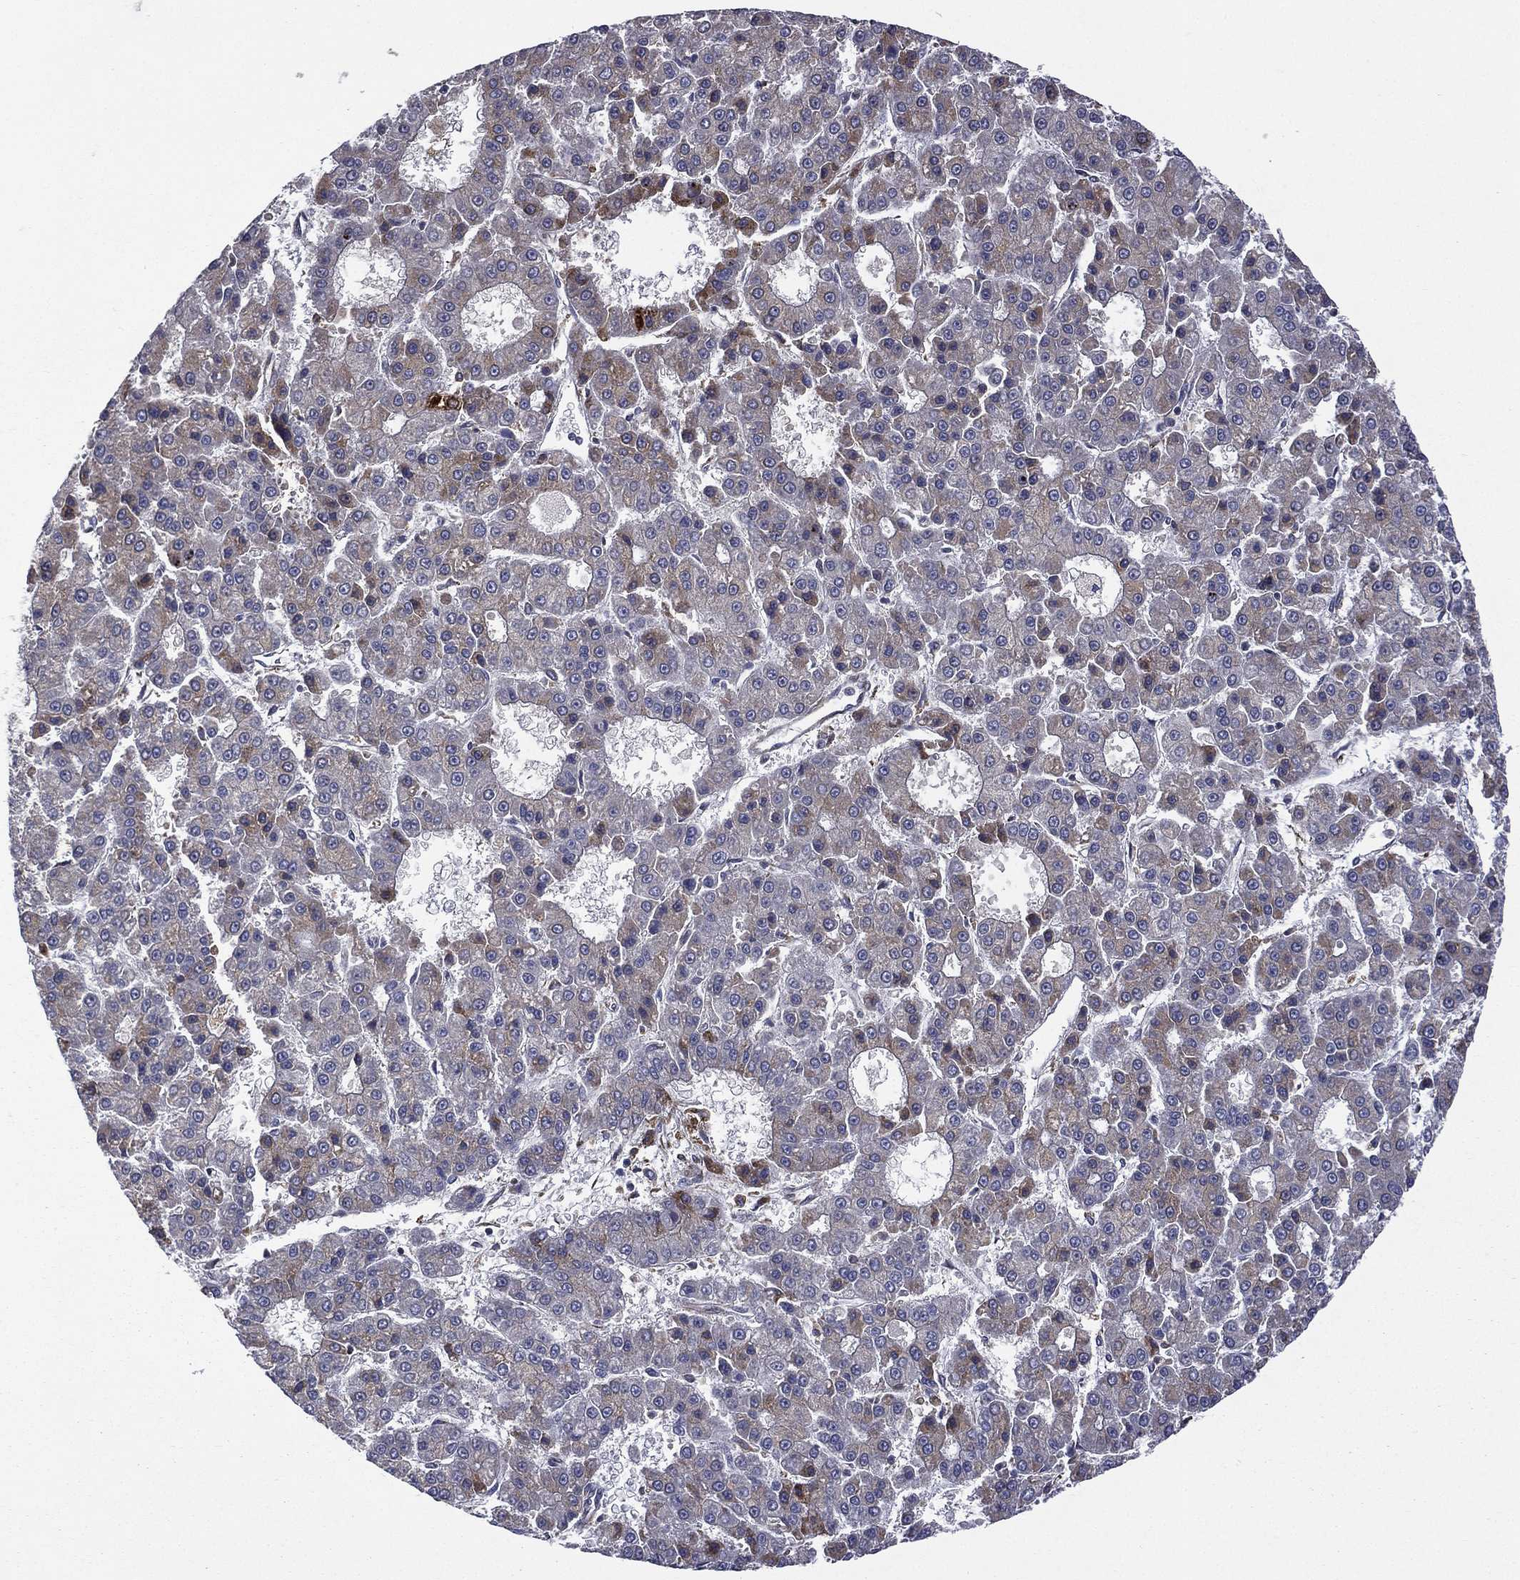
{"staining": {"intensity": "weak", "quantity": "<25%", "location": "cytoplasmic/membranous"}, "tissue": "liver cancer", "cell_type": "Tumor cells", "image_type": "cancer", "snomed": [{"axis": "morphology", "description": "Carcinoma, Hepatocellular, NOS"}, {"axis": "topography", "description": "Liver"}], "caption": "Micrograph shows no significant protein staining in tumor cells of liver hepatocellular carcinoma.", "gene": "C20orf96", "patient": {"sex": "male", "age": 70}}